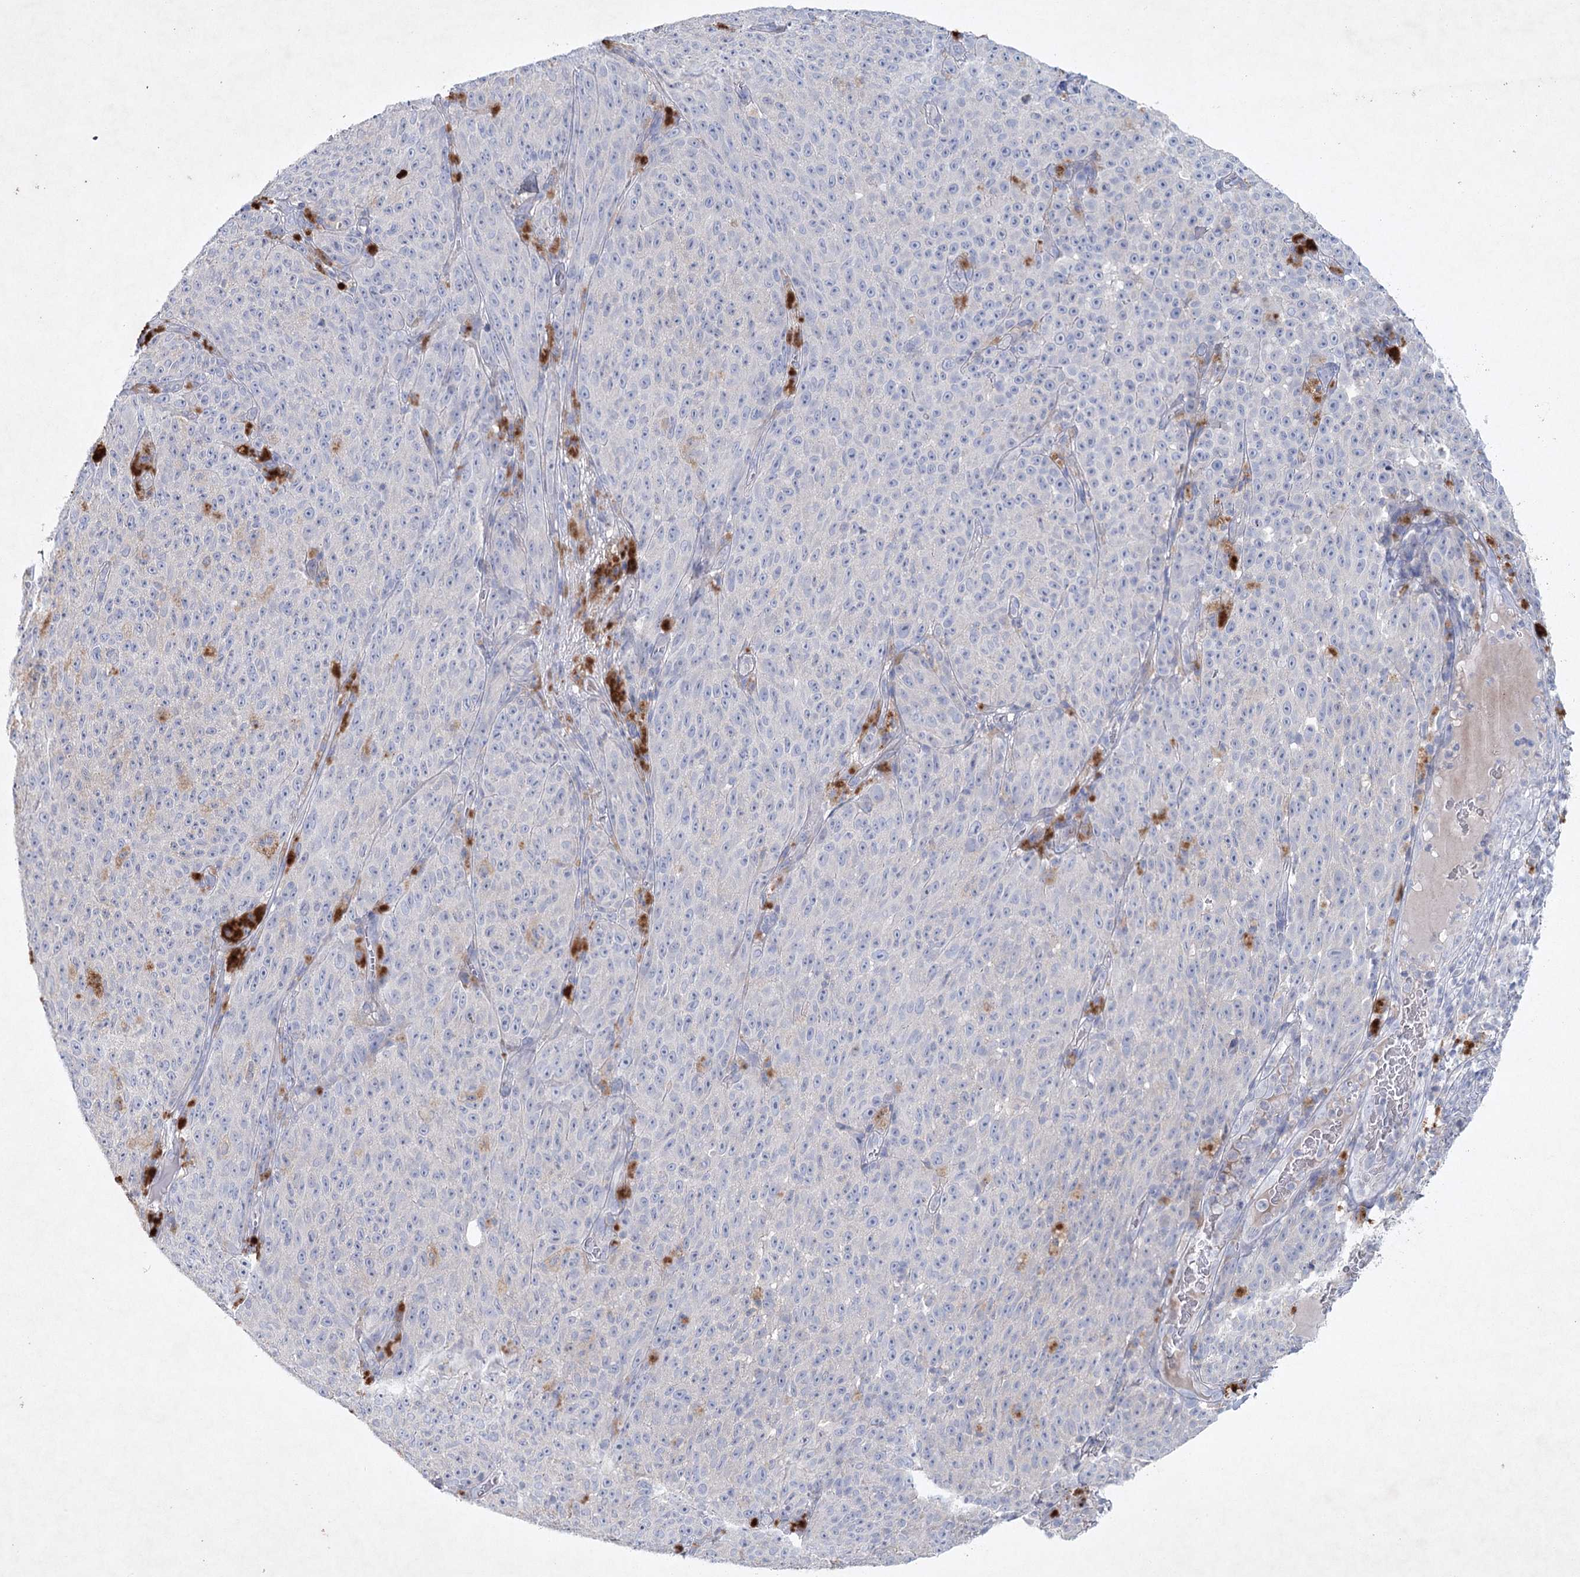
{"staining": {"intensity": "negative", "quantity": "none", "location": "none"}, "tissue": "melanoma", "cell_type": "Tumor cells", "image_type": "cancer", "snomed": [{"axis": "morphology", "description": "Malignant melanoma, NOS"}, {"axis": "topography", "description": "Skin"}], "caption": "DAB immunohistochemical staining of melanoma shows no significant staining in tumor cells.", "gene": "MAP3K13", "patient": {"sex": "female", "age": 82}}